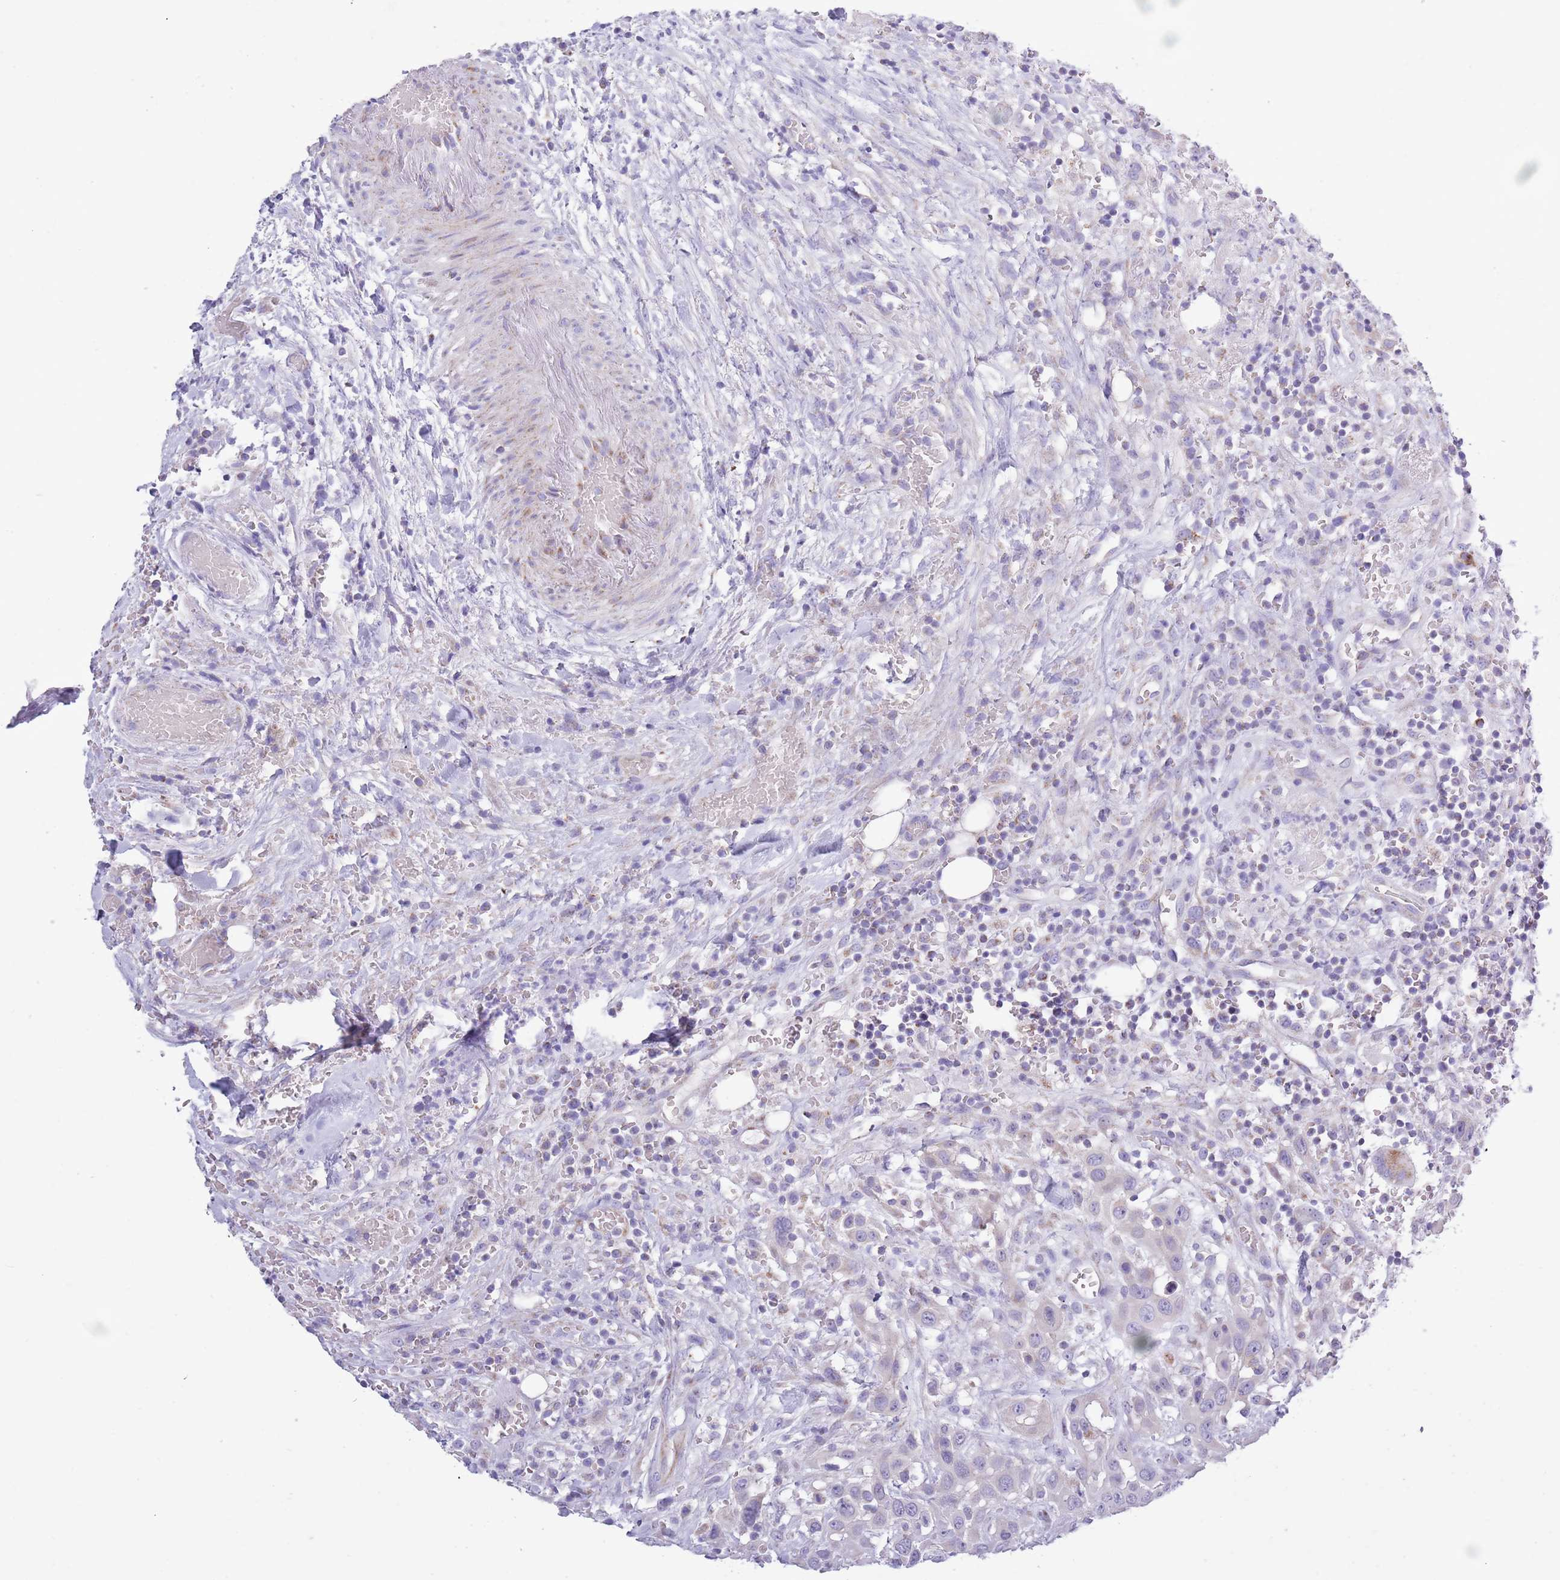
{"staining": {"intensity": "negative", "quantity": "none", "location": "none"}, "tissue": "head and neck cancer", "cell_type": "Tumor cells", "image_type": "cancer", "snomed": [{"axis": "morphology", "description": "Squamous cell carcinoma, NOS"}, {"axis": "topography", "description": "Head-Neck"}], "caption": "A histopathology image of head and neck squamous cell carcinoma stained for a protein exhibits no brown staining in tumor cells.", "gene": "MOCOS", "patient": {"sex": "male", "age": 81}}